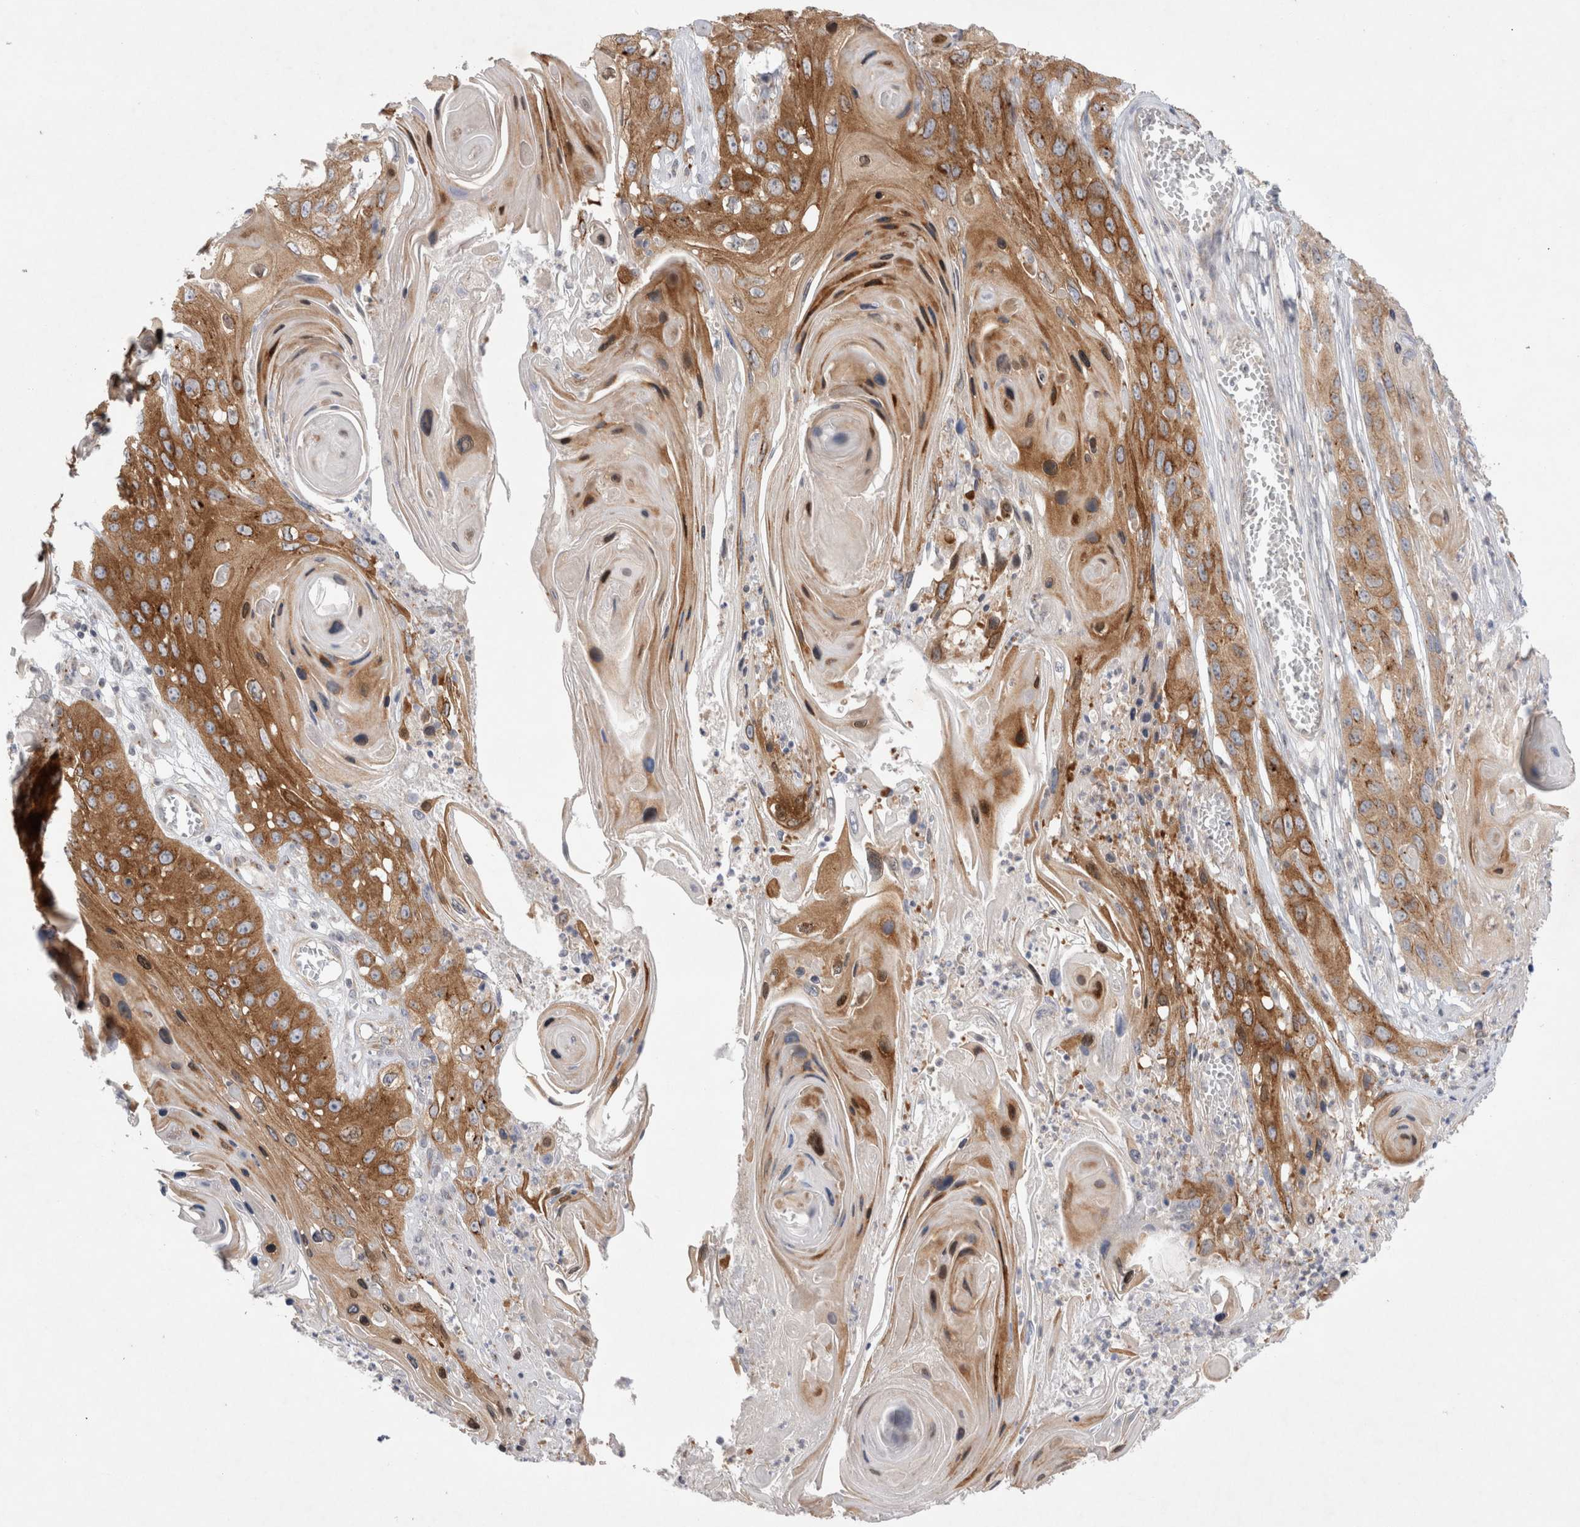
{"staining": {"intensity": "strong", "quantity": ">75%", "location": "cytoplasmic/membranous"}, "tissue": "skin cancer", "cell_type": "Tumor cells", "image_type": "cancer", "snomed": [{"axis": "morphology", "description": "Squamous cell carcinoma, NOS"}, {"axis": "topography", "description": "Skin"}], "caption": "Approximately >75% of tumor cells in human skin squamous cell carcinoma reveal strong cytoplasmic/membranous protein positivity as visualized by brown immunohistochemical staining.", "gene": "BICD2", "patient": {"sex": "male", "age": 55}}